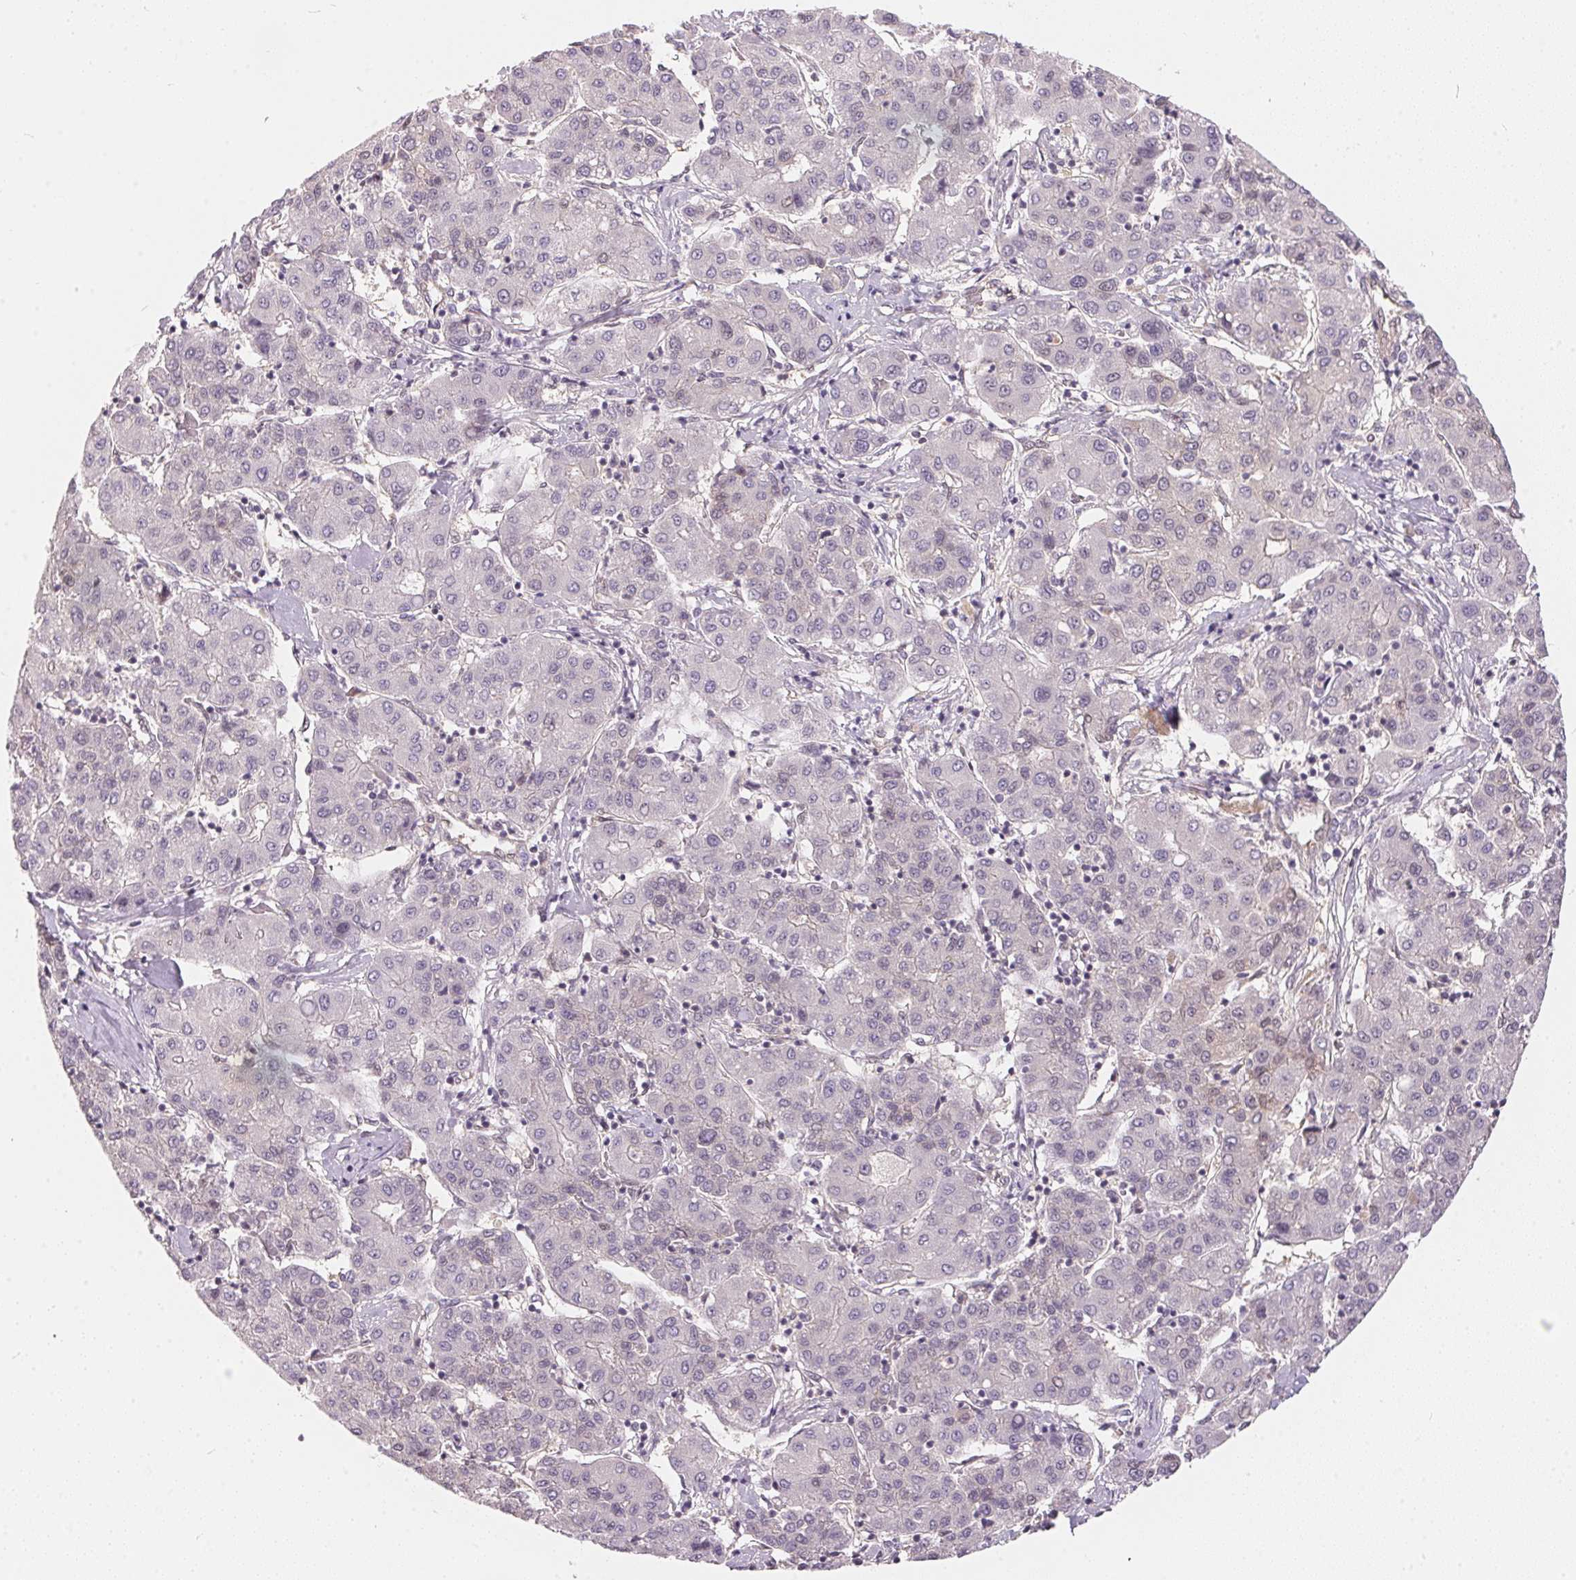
{"staining": {"intensity": "negative", "quantity": "none", "location": "none"}, "tissue": "liver cancer", "cell_type": "Tumor cells", "image_type": "cancer", "snomed": [{"axis": "morphology", "description": "Carcinoma, Hepatocellular, NOS"}, {"axis": "topography", "description": "Liver"}], "caption": "Immunohistochemistry (IHC) photomicrograph of neoplastic tissue: human liver cancer (hepatocellular carcinoma) stained with DAB (3,3'-diaminobenzidine) shows no significant protein staining in tumor cells.", "gene": "BLMH", "patient": {"sex": "male", "age": 65}}